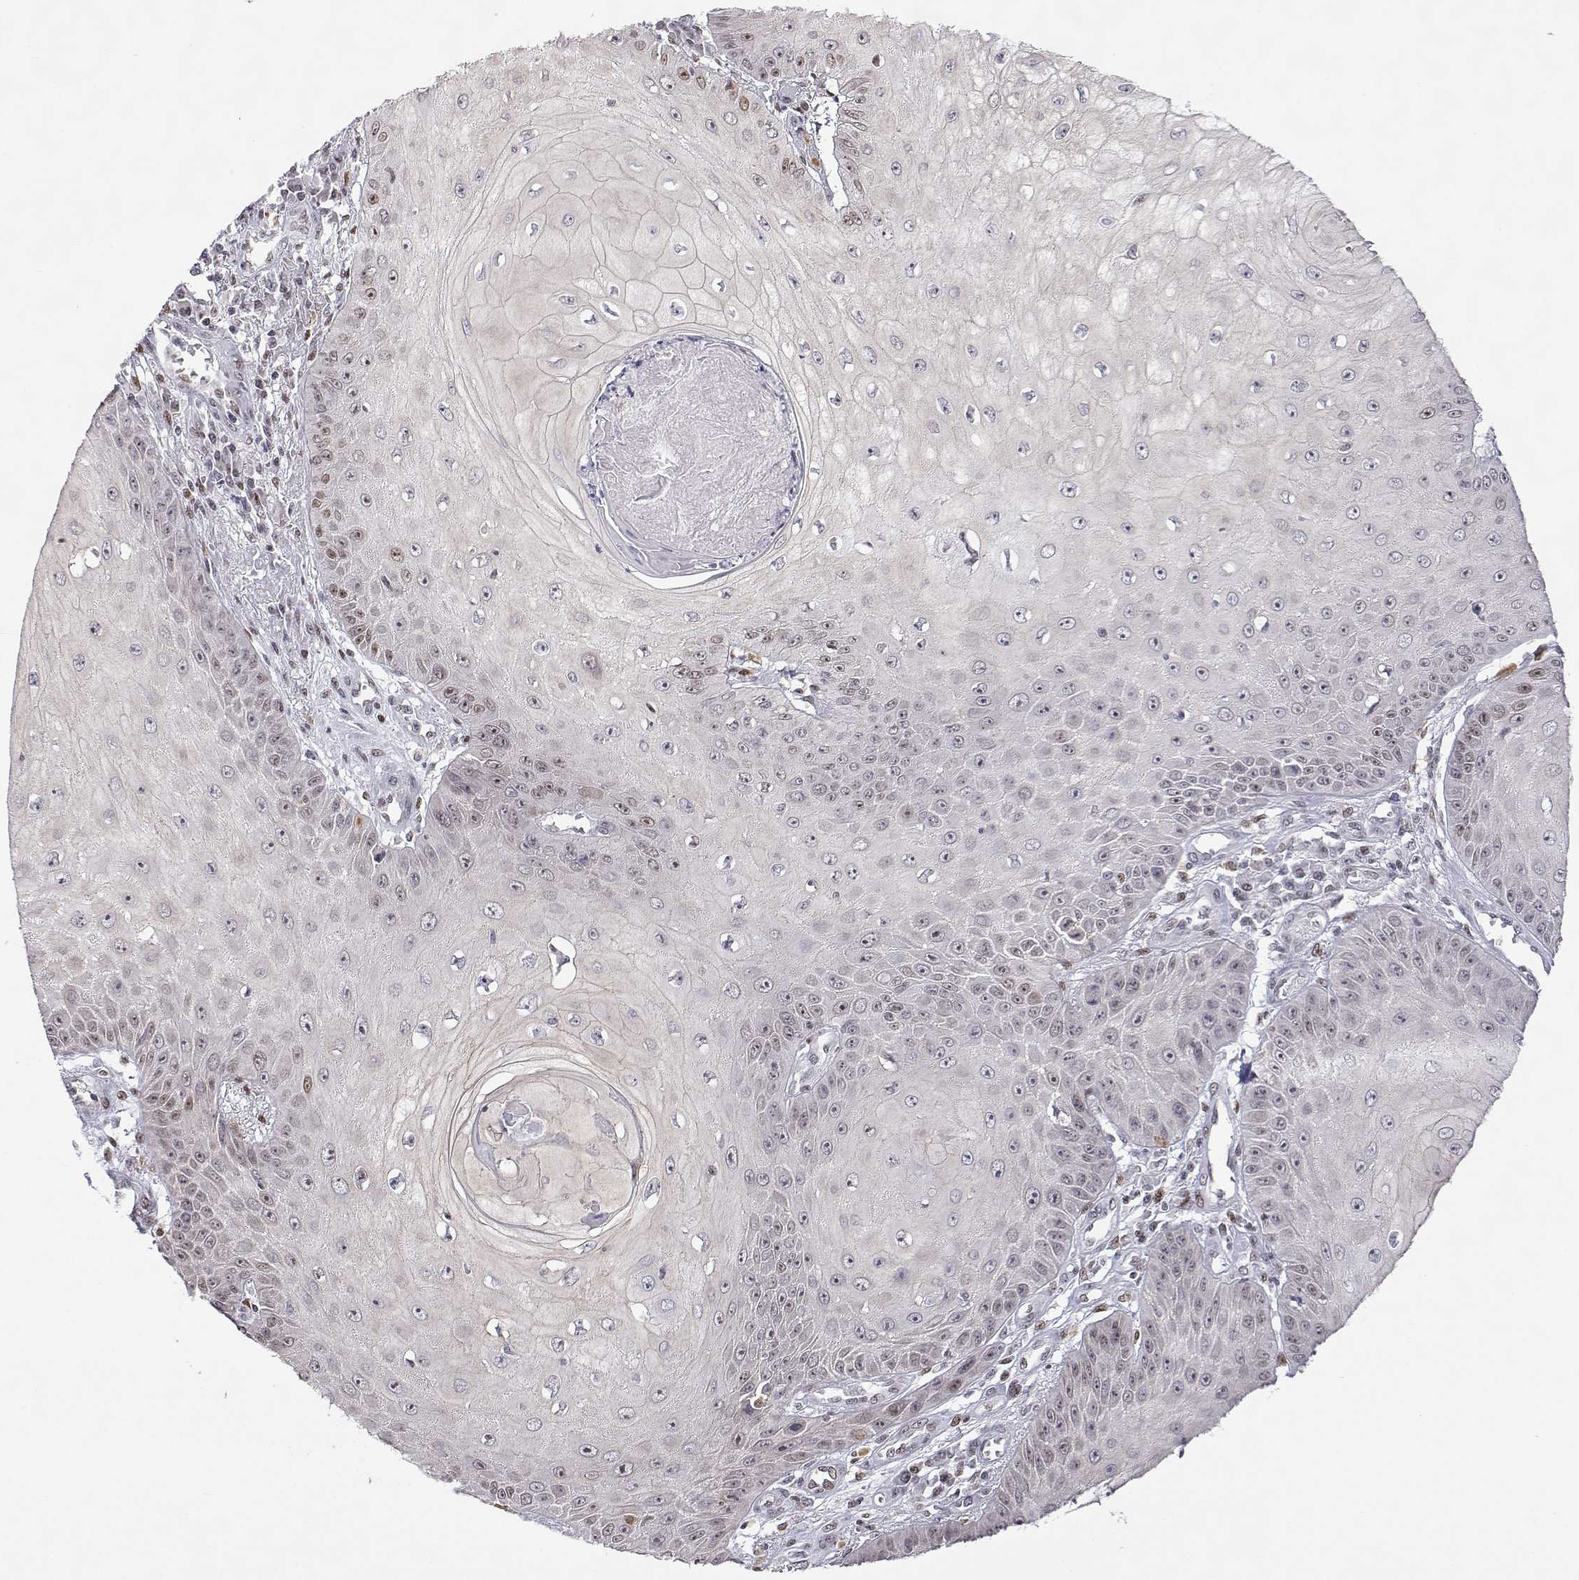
{"staining": {"intensity": "moderate", "quantity": "25%-75%", "location": "nuclear"}, "tissue": "skin cancer", "cell_type": "Tumor cells", "image_type": "cancer", "snomed": [{"axis": "morphology", "description": "Squamous cell carcinoma, NOS"}, {"axis": "topography", "description": "Skin"}], "caption": "The histopathology image exhibits staining of skin cancer (squamous cell carcinoma), revealing moderate nuclear protein expression (brown color) within tumor cells.", "gene": "XPC", "patient": {"sex": "male", "age": 70}}